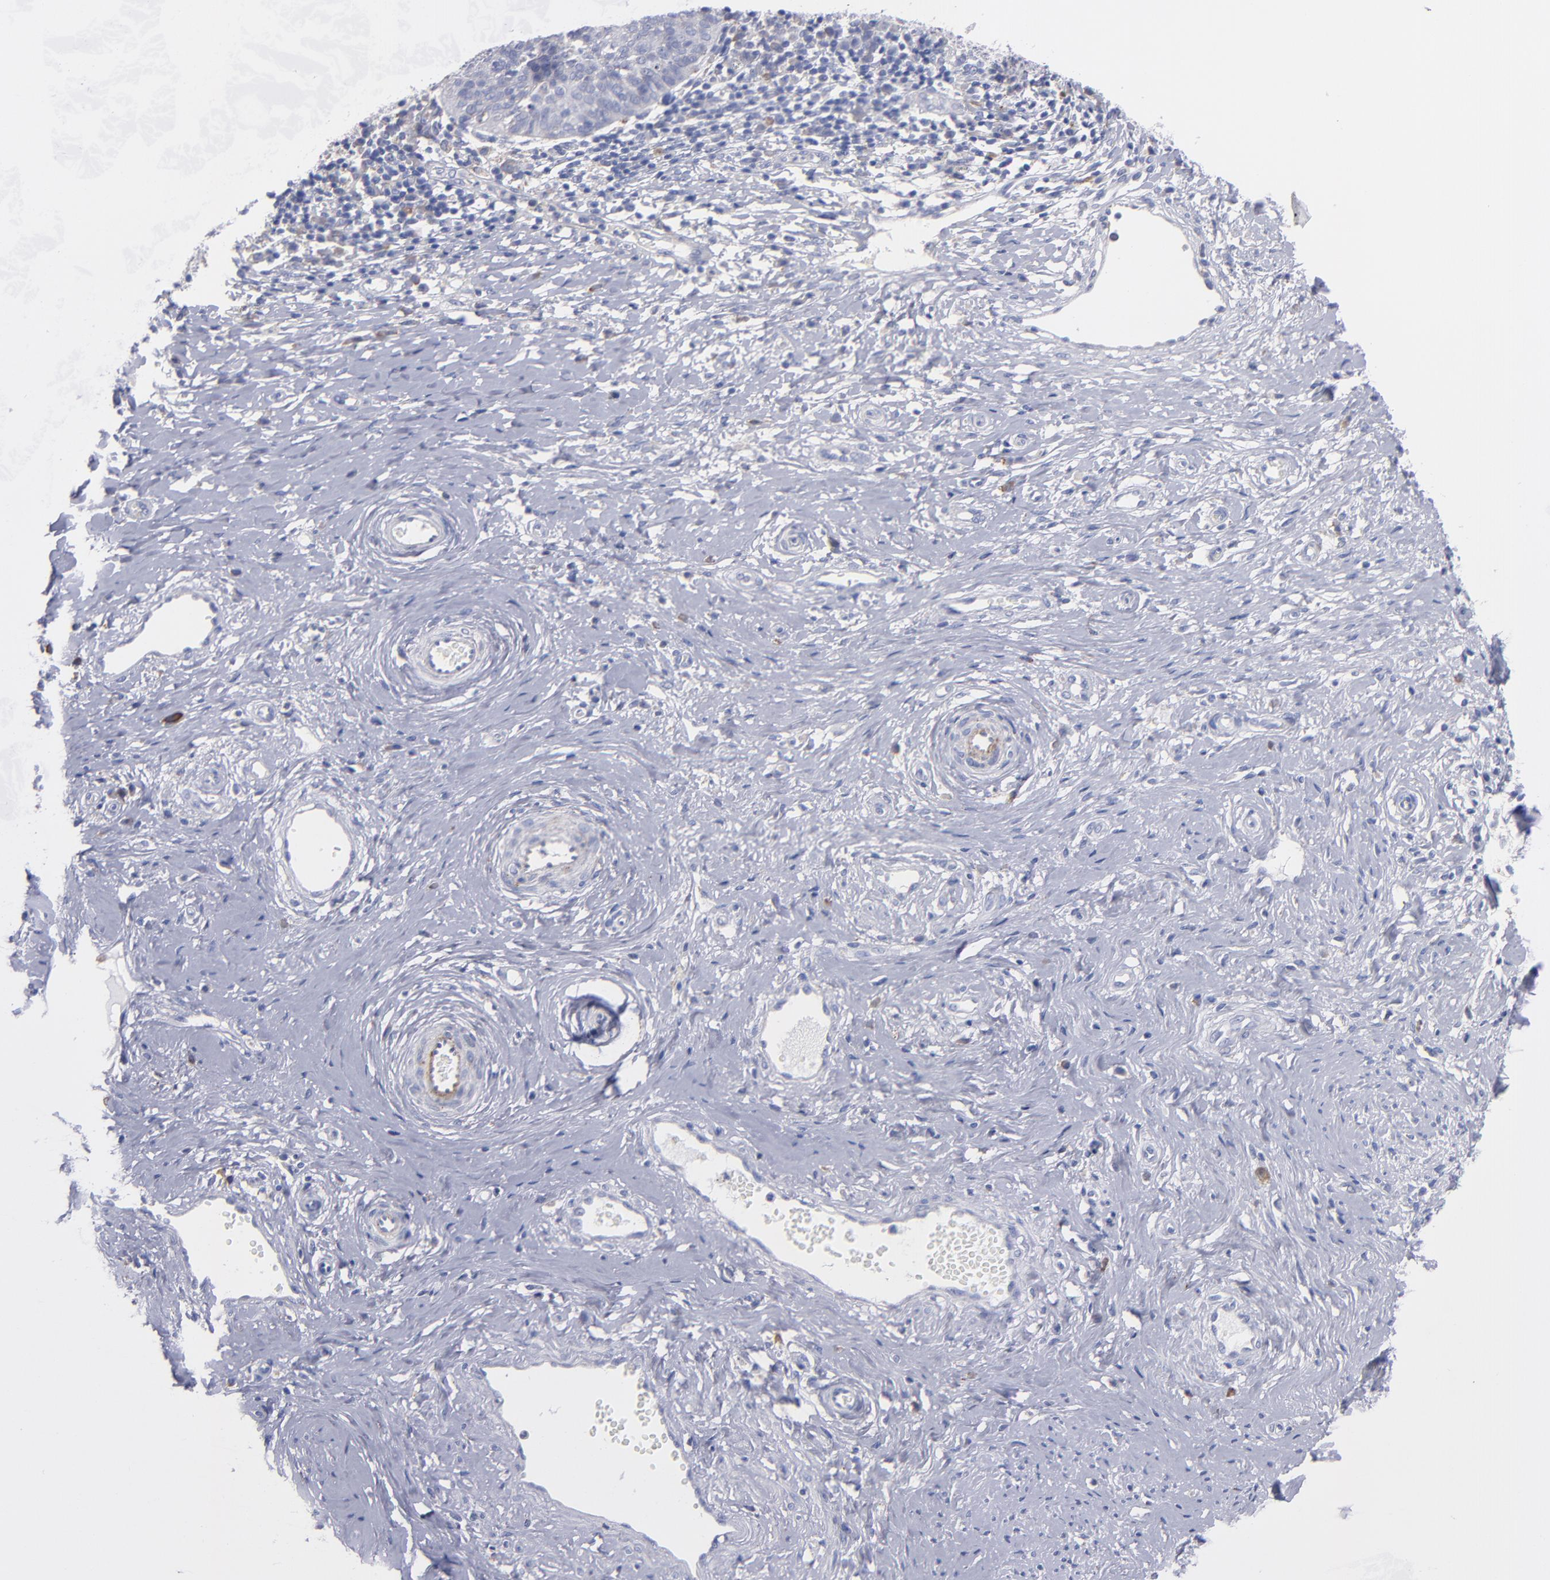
{"staining": {"intensity": "negative", "quantity": "none", "location": "none"}, "tissue": "cervical cancer", "cell_type": "Tumor cells", "image_type": "cancer", "snomed": [{"axis": "morphology", "description": "Normal tissue, NOS"}, {"axis": "morphology", "description": "Squamous cell carcinoma, NOS"}, {"axis": "topography", "description": "Cervix"}], "caption": "This photomicrograph is of cervical squamous cell carcinoma stained with immunohistochemistry (IHC) to label a protein in brown with the nuclei are counter-stained blue. There is no expression in tumor cells. (Immunohistochemistry, brightfield microscopy, high magnification).", "gene": "MFGE8", "patient": {"sex": "female", "age": 39}}